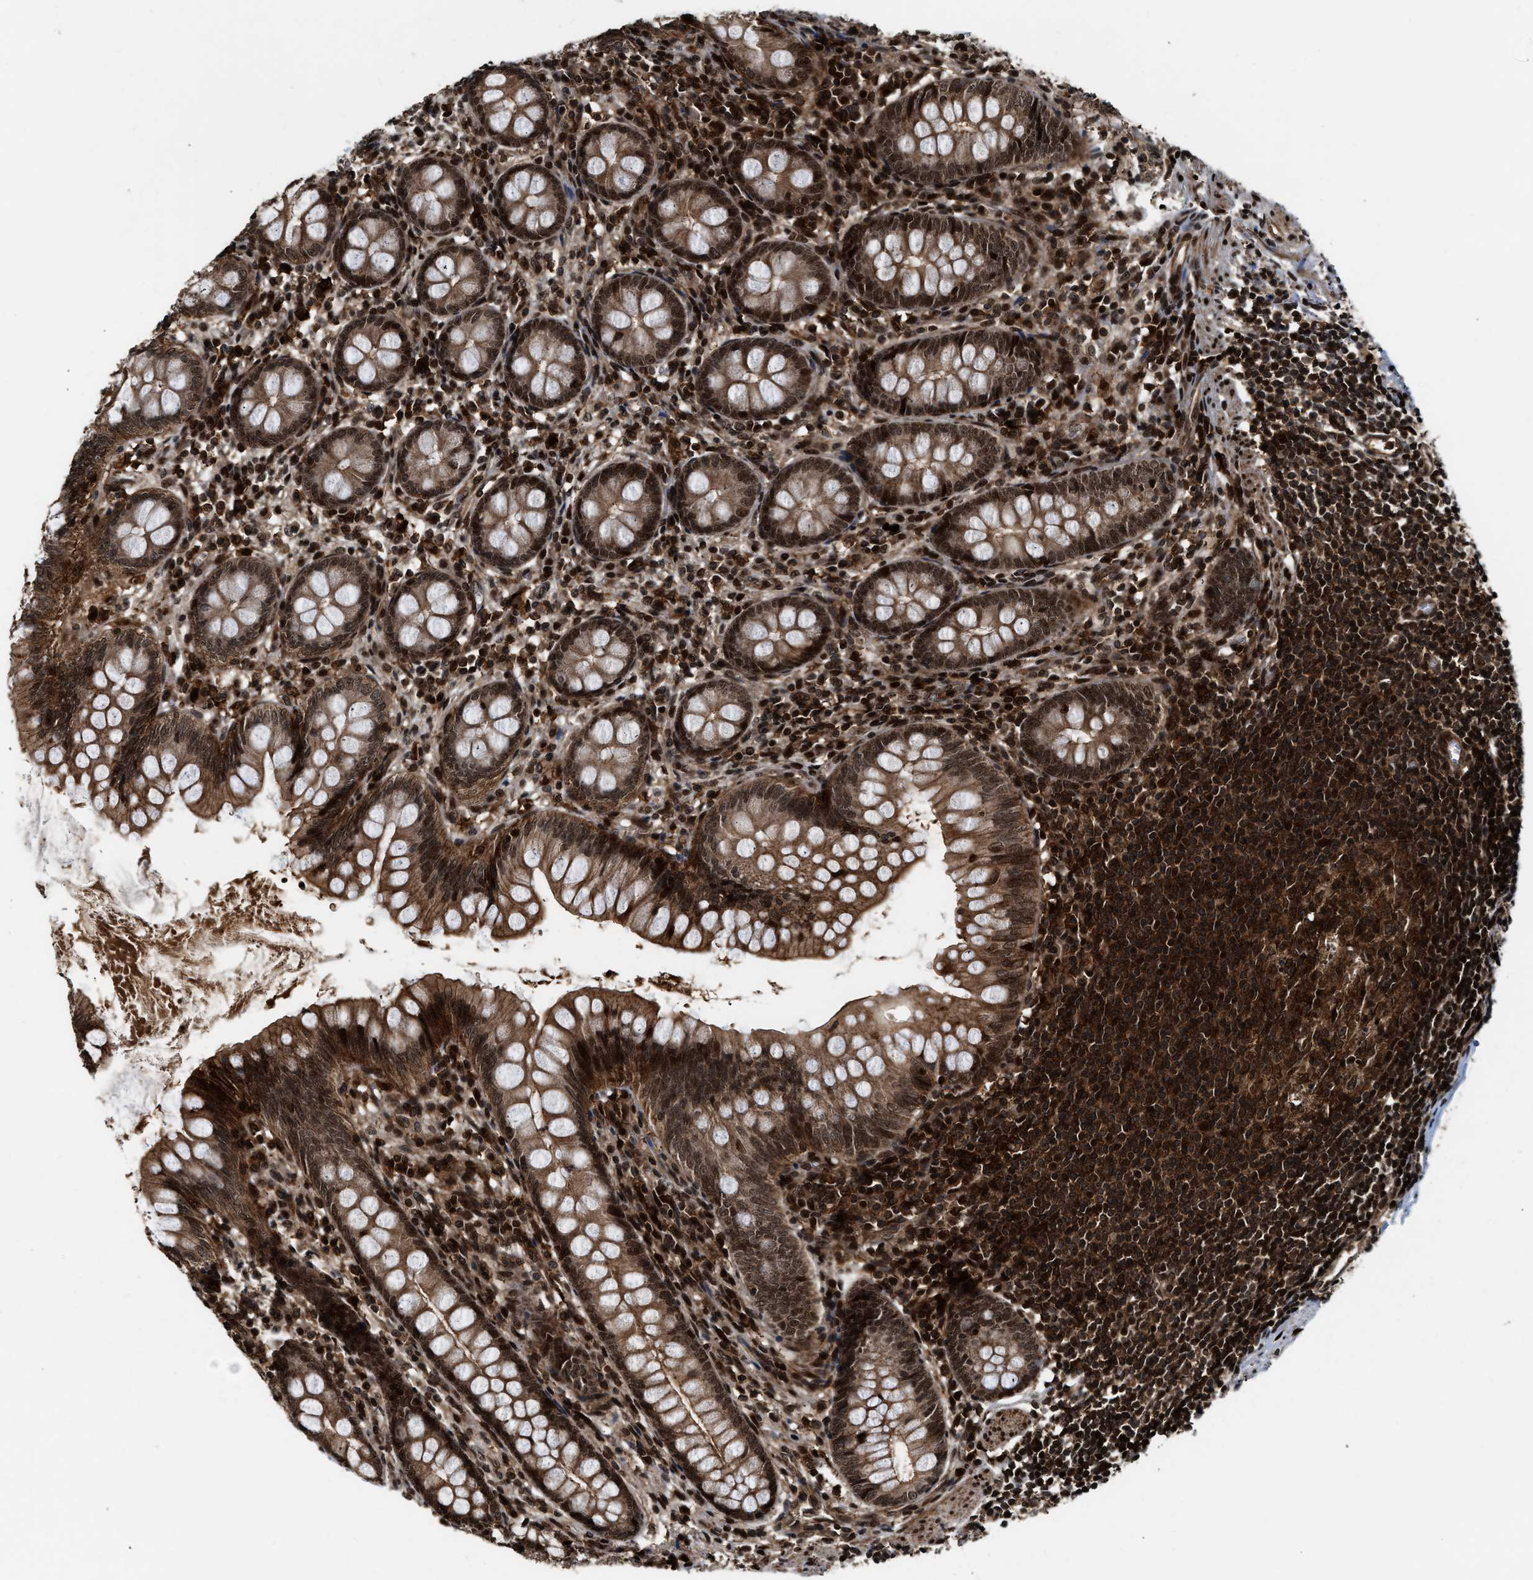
{"staining": {"intensity": "strong", "quantity": ">75%", "location": "cytoplasmic/membranous,nuclear"}, "tissue": "appendix", "cell_type": "Glandular cells", "image_type": "normal", "snomed": [{"axis": "morphology", "description": "Normal tissue, NOS"}, {"axis": "topography", "description": "Appendix"}], "caption": "IHC micrograph of unremarkable human appendix stained for a protein (brown), which demonstrates high levels of strong cytoplasmic/membranous,nuclear positivity in about >75% of glandular cells.", "gene": "MDM2", "patient": {"sex": "female", "age": 77}}